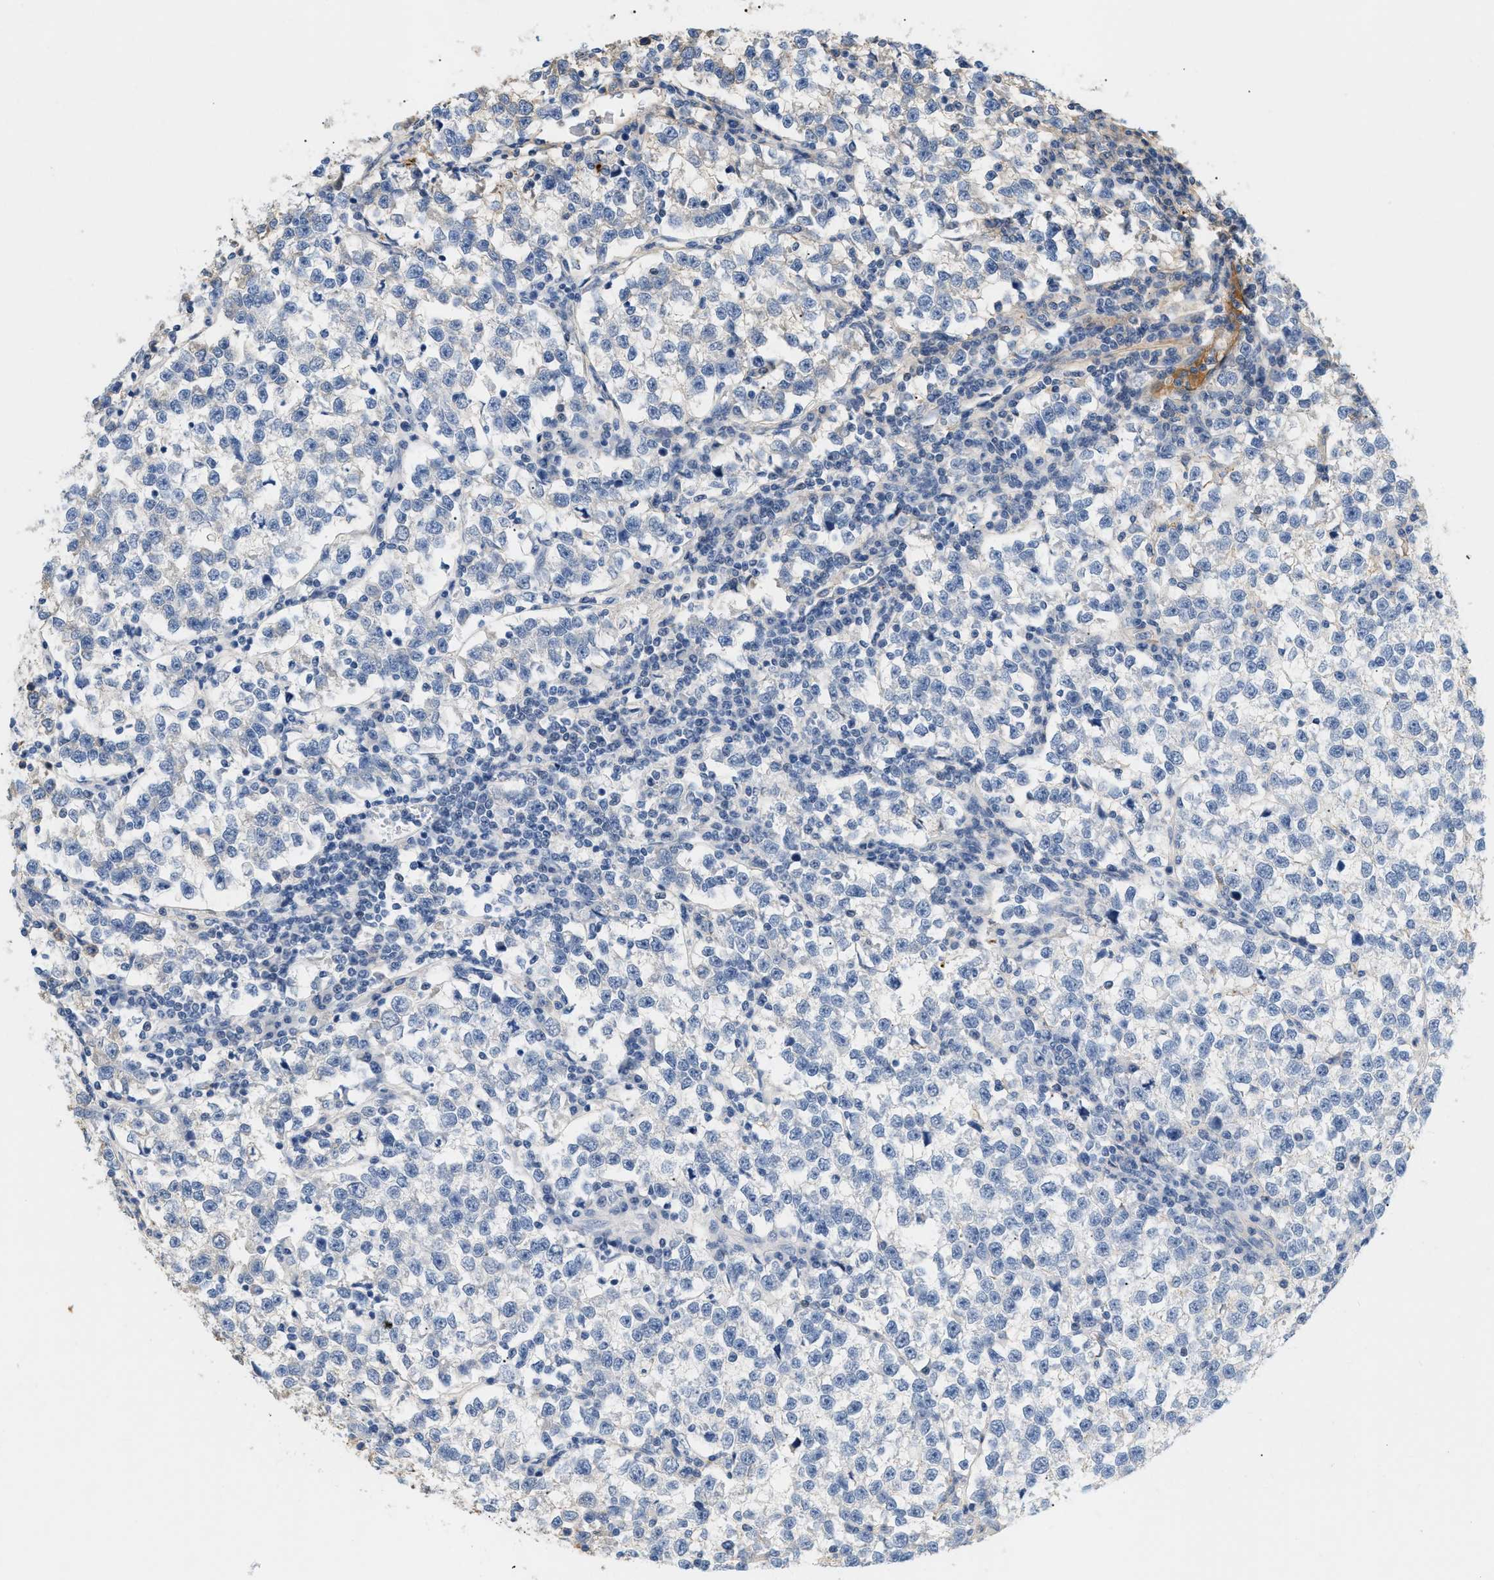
{"staining": {"intensity": "negative", "quantity": "none", "location": "none"}, "tissue": "testis cancer", "cell_type": "Tumor cells", "image_type": "cancer", "snomed": [{"axis": "morphology", "description": "Normal tissue, NOS"}, {"axis": "morphology", "description": "Seminoma, NOS"}, {"axis": "topography", "description": "Testis"}], "caption": "High power microscopy image of an immunohistochemistry image of testis cancer (seminoma), revealing no significant staining in tumor cells.", "gene": "CFH", "patient": {"sex": "male", "age": 43}}